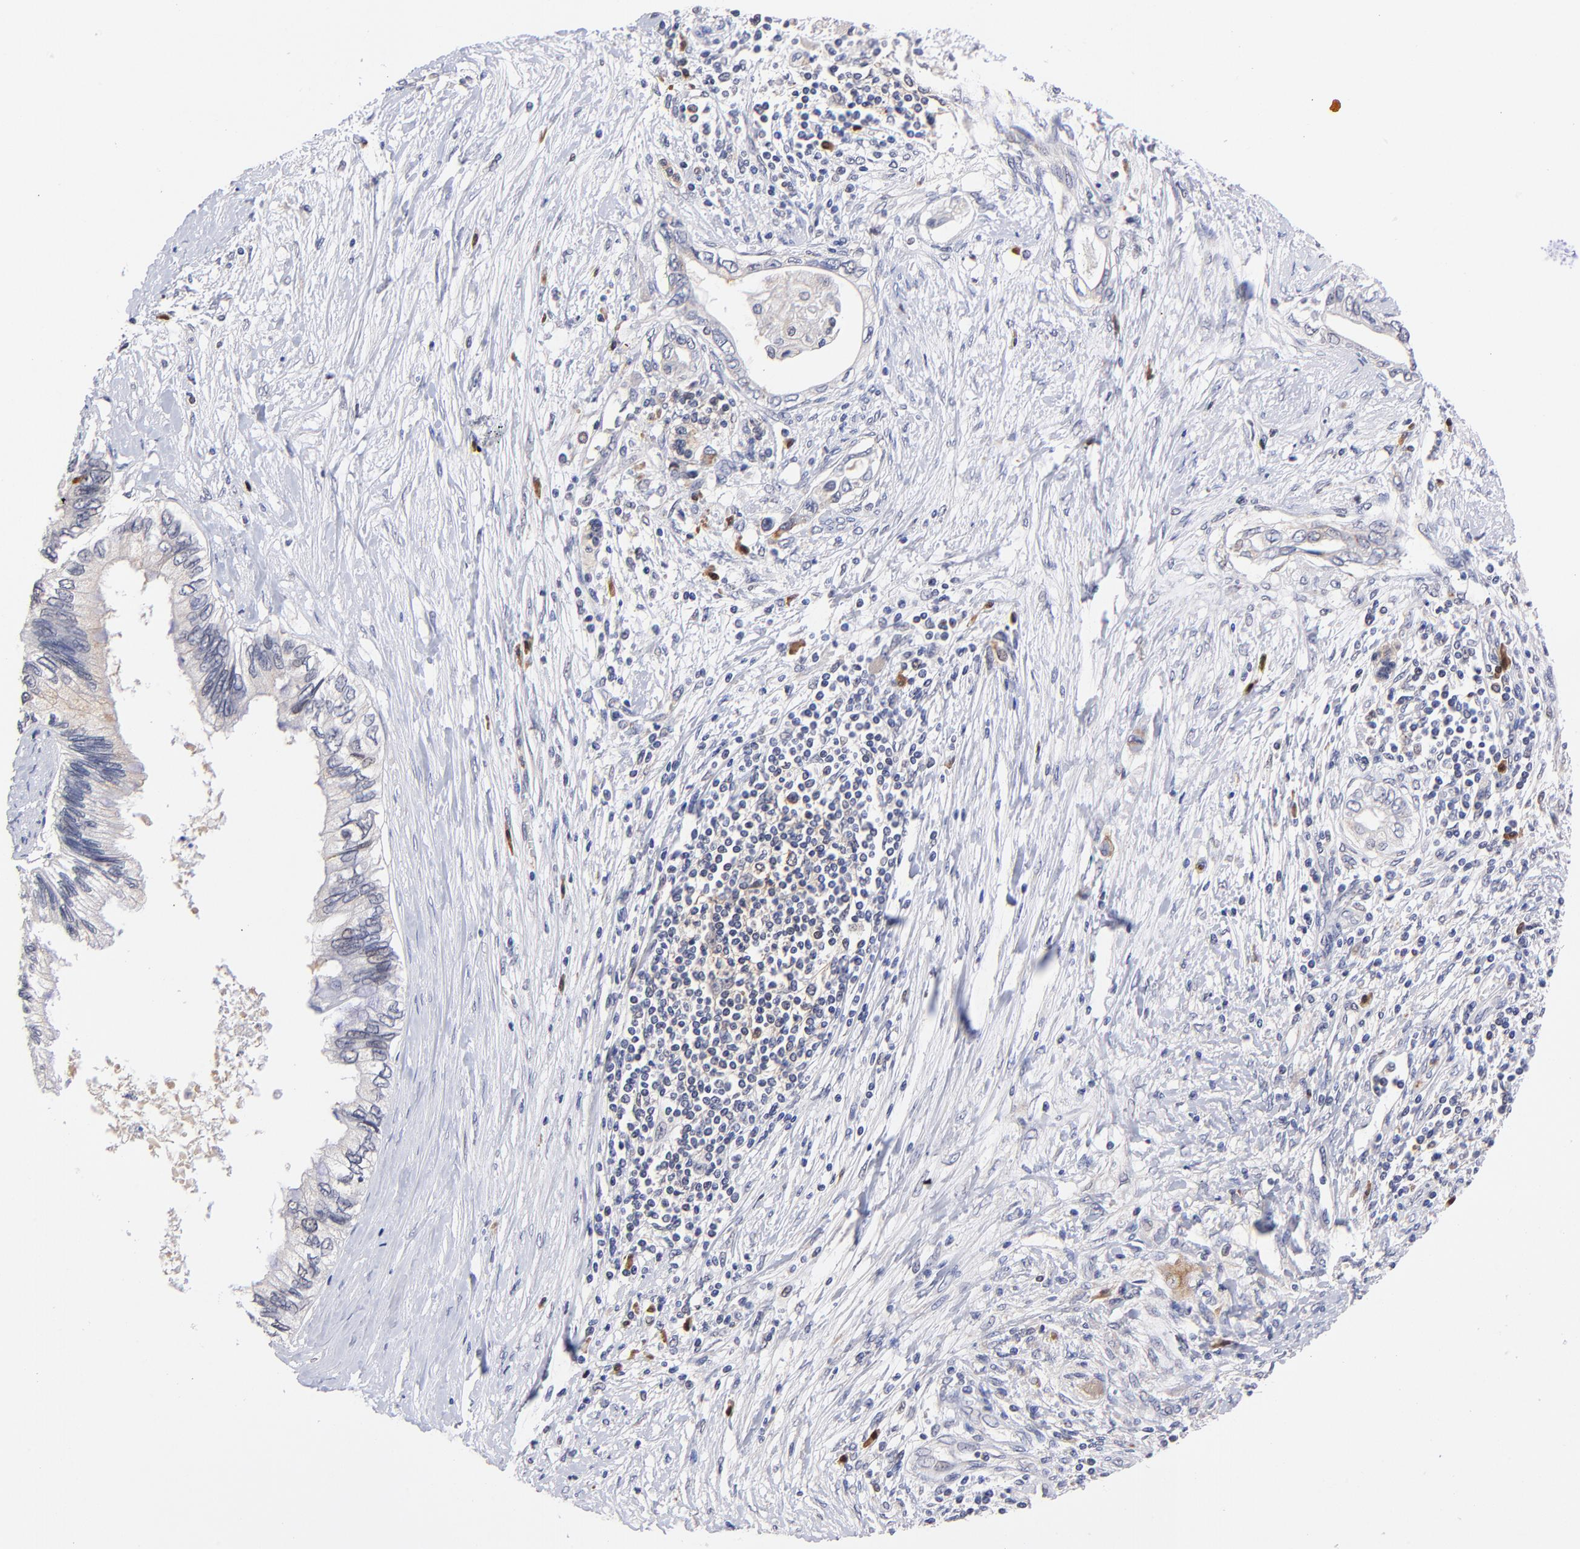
{"staining": {"intensity": "negative", "quantity": "none", "location": "none"}, "tissue": "pancreatic cancer", "cell_type": "Tumor cells", "image_type": "cancer", "snomed": [{"axis": "morphology", "description": "Adenocarcinoma, NOS"}, {"axis": "topography", "description": "Pancreas"}], "caption": "Pancreatic adenocarcinoma was stained to show a protein in brown. There is no significant positivity in tumor cells.", "gene": "ZNF155", "patient": {"sex": "female", "age": 66}}